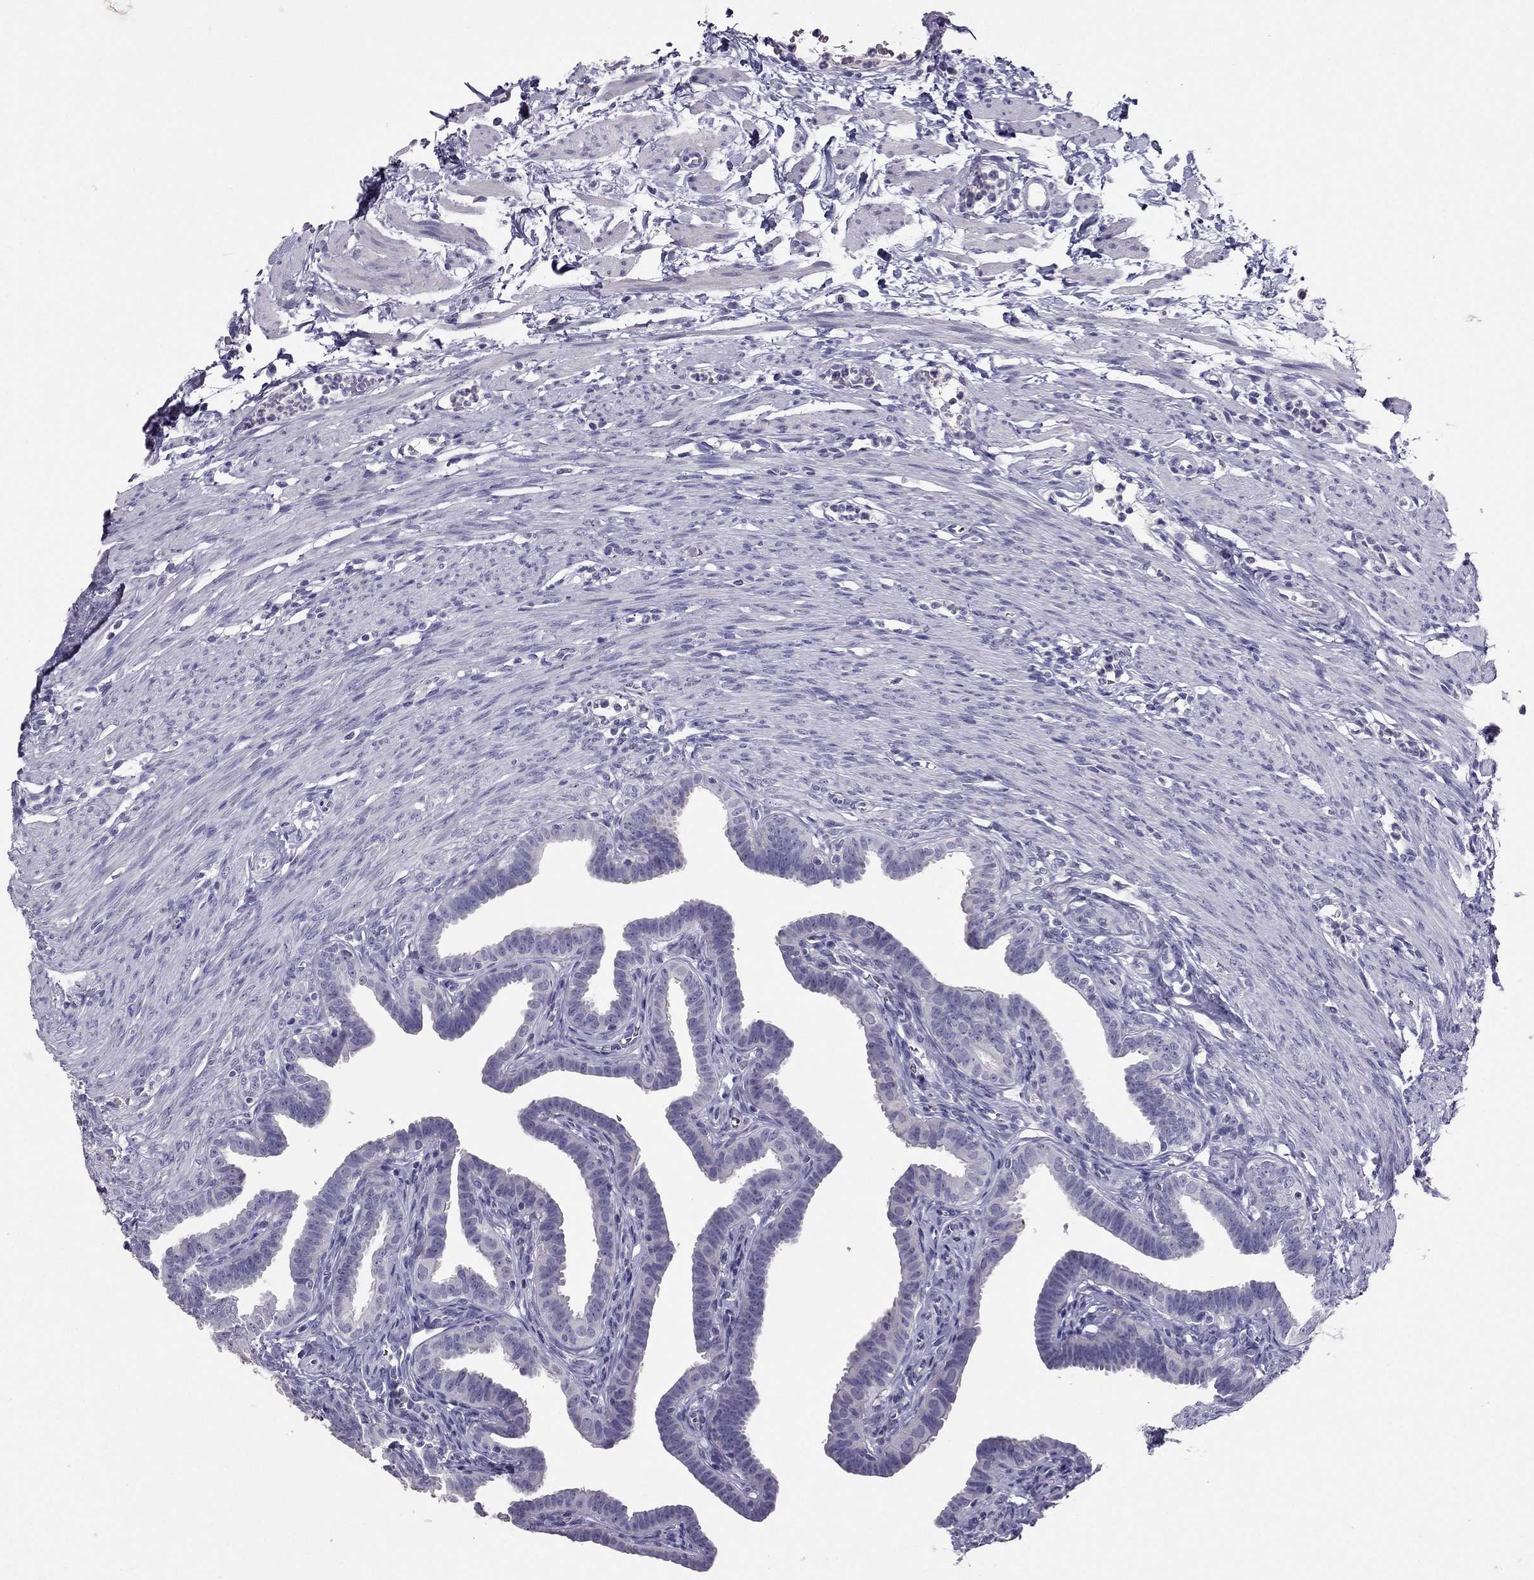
{"staining": {"intensity": "negative", "quantity": "none", "location": "none"}, "tissue": "fallopian tube", "cell_type": "Glandular cells", "image_type": "normal", "snomed": [{"axis": "morphology", "description": "Normal tissue, NOS"}, {"axis": "topography", "description": "Fallopian tube"}, {"axis": "topography", "description": "Ovary"}], "caption": "The histopathology image exhibits no significant expression in glandular cells of fallopian tube. (Brightfield microscopy of DAB IHC at high magnification).", "gene": "RHO", "patient": {"sex": "female", "age": 33}}